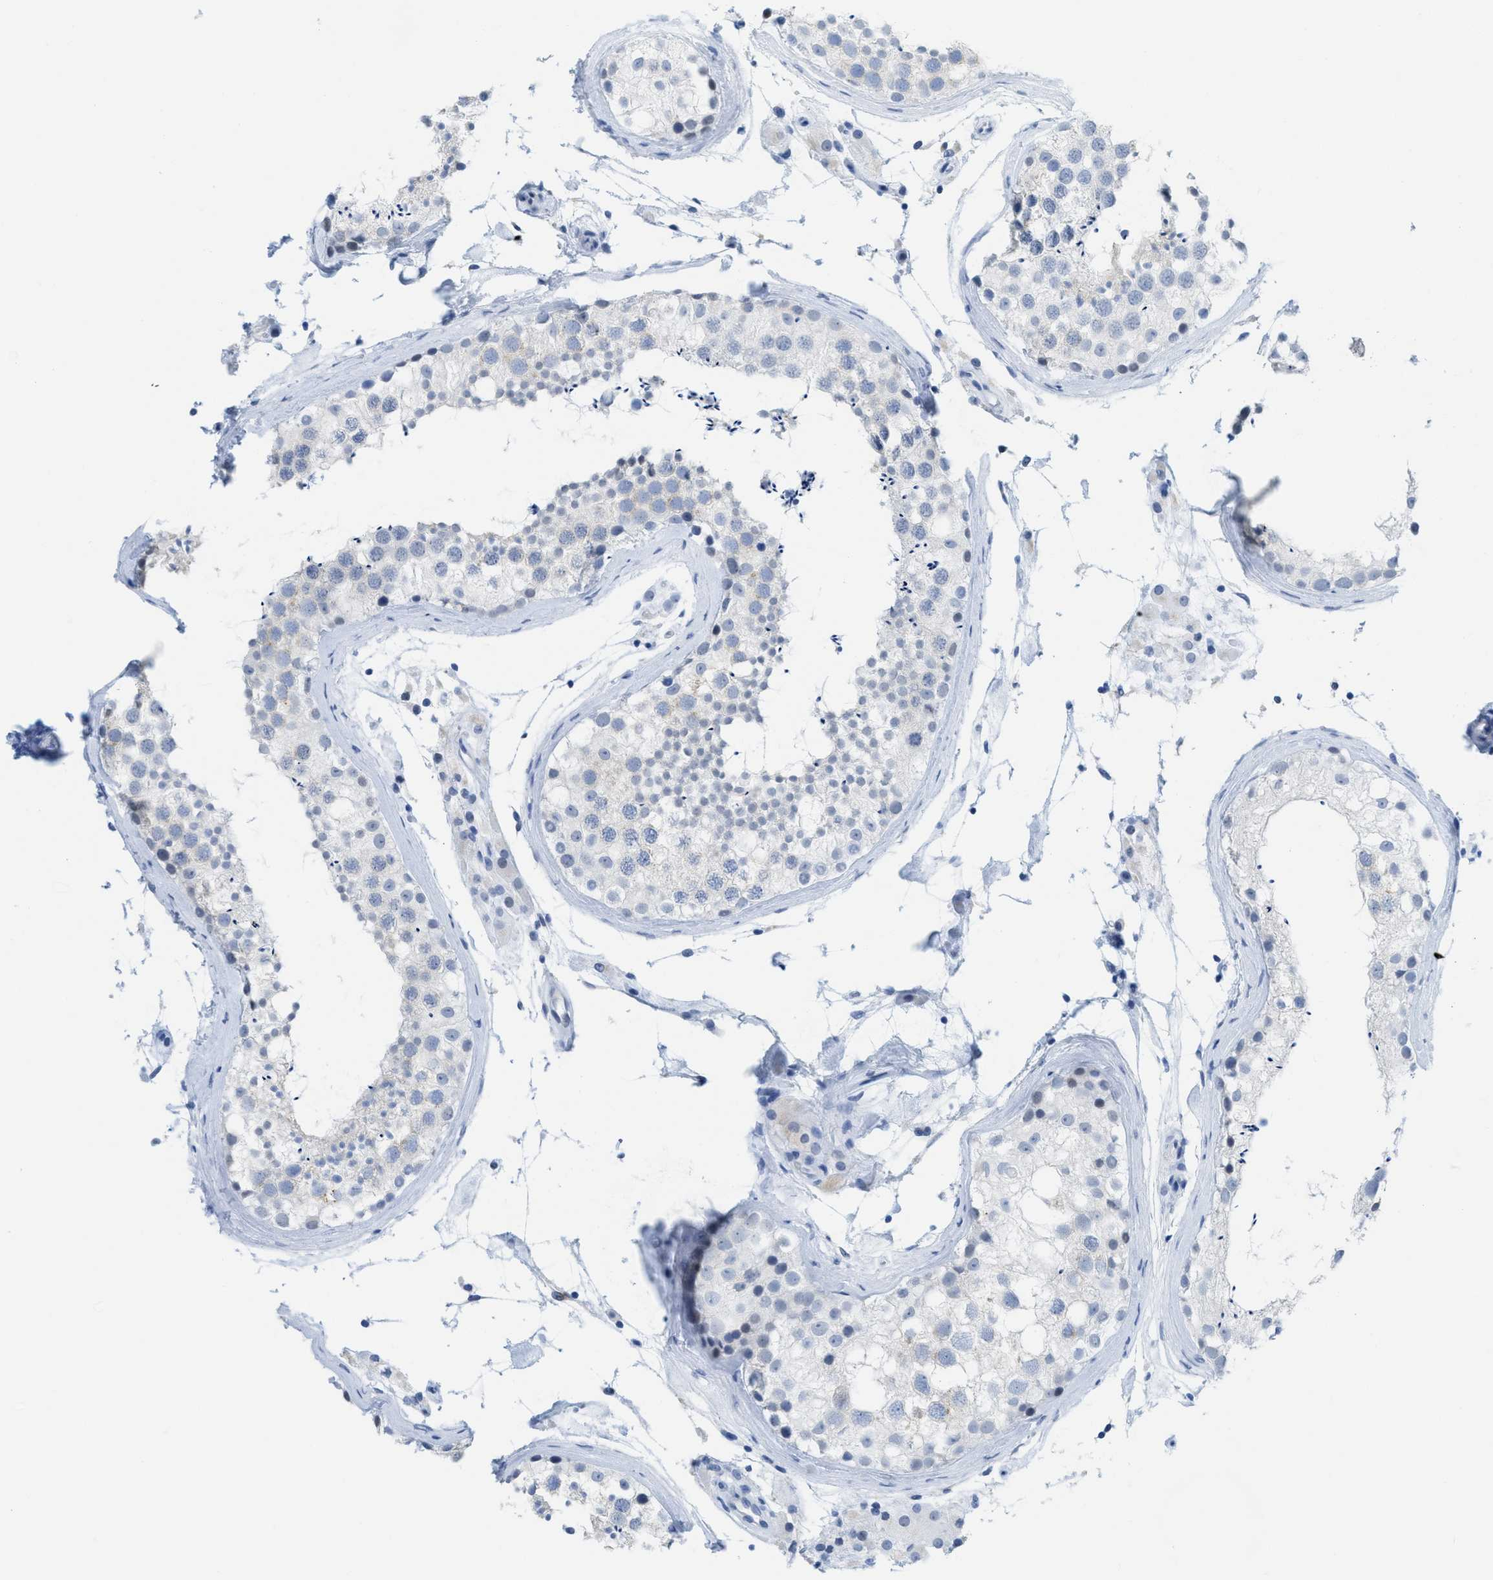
{"staining": {"intensity": "negative", "quantity": "none", "location": "none"}, "tissue": "testis", "cell_type": "Cells in seminiferous ducts", "image_type": "normal", "snomed": [{"axis": "morphology", "description": "Normal tissue, NOS"}, {"axis": "topography", "description": "Testis"}], "caption": "Immunohistochemistry of benign human testis demonstrates no positivity in cells in seminiferous ducts.", "gene": "WDR4", "patient": {"sex": "male", "age": 46}}